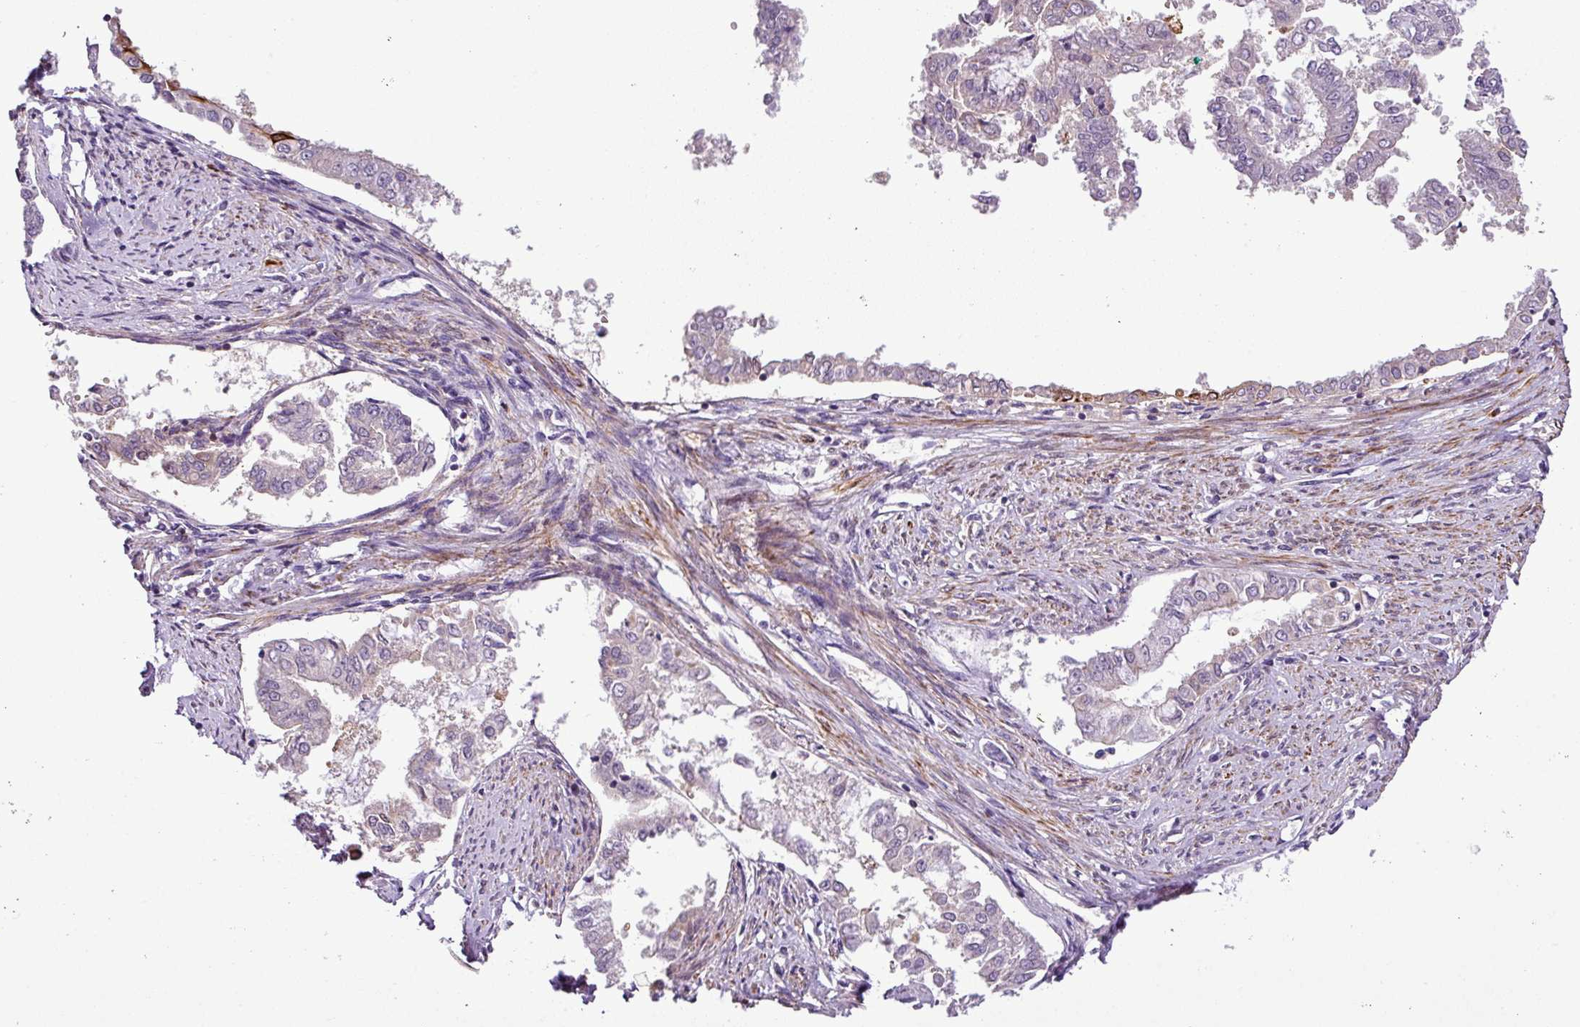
{"staining": {"intensity": "negative", "quantity": "none", "location": "none"}, "tissue": "endometrial cancer", "cell_type": "Tumor cells", "image_type": "cancer", "snomed": [{"axis": "morphology", "description": "Adenocarcinoma, NOS"}, {"axis": "topography", "description": "Endometrium"}], "caption": "There is no significant expression in tumor cells of endometrial cancer. (DAB immunohistochemistry visualized using brightfield microscopy, high magnification).", "gene": "NBEAL2", "patient": {"sex": "female", "age": 76}}